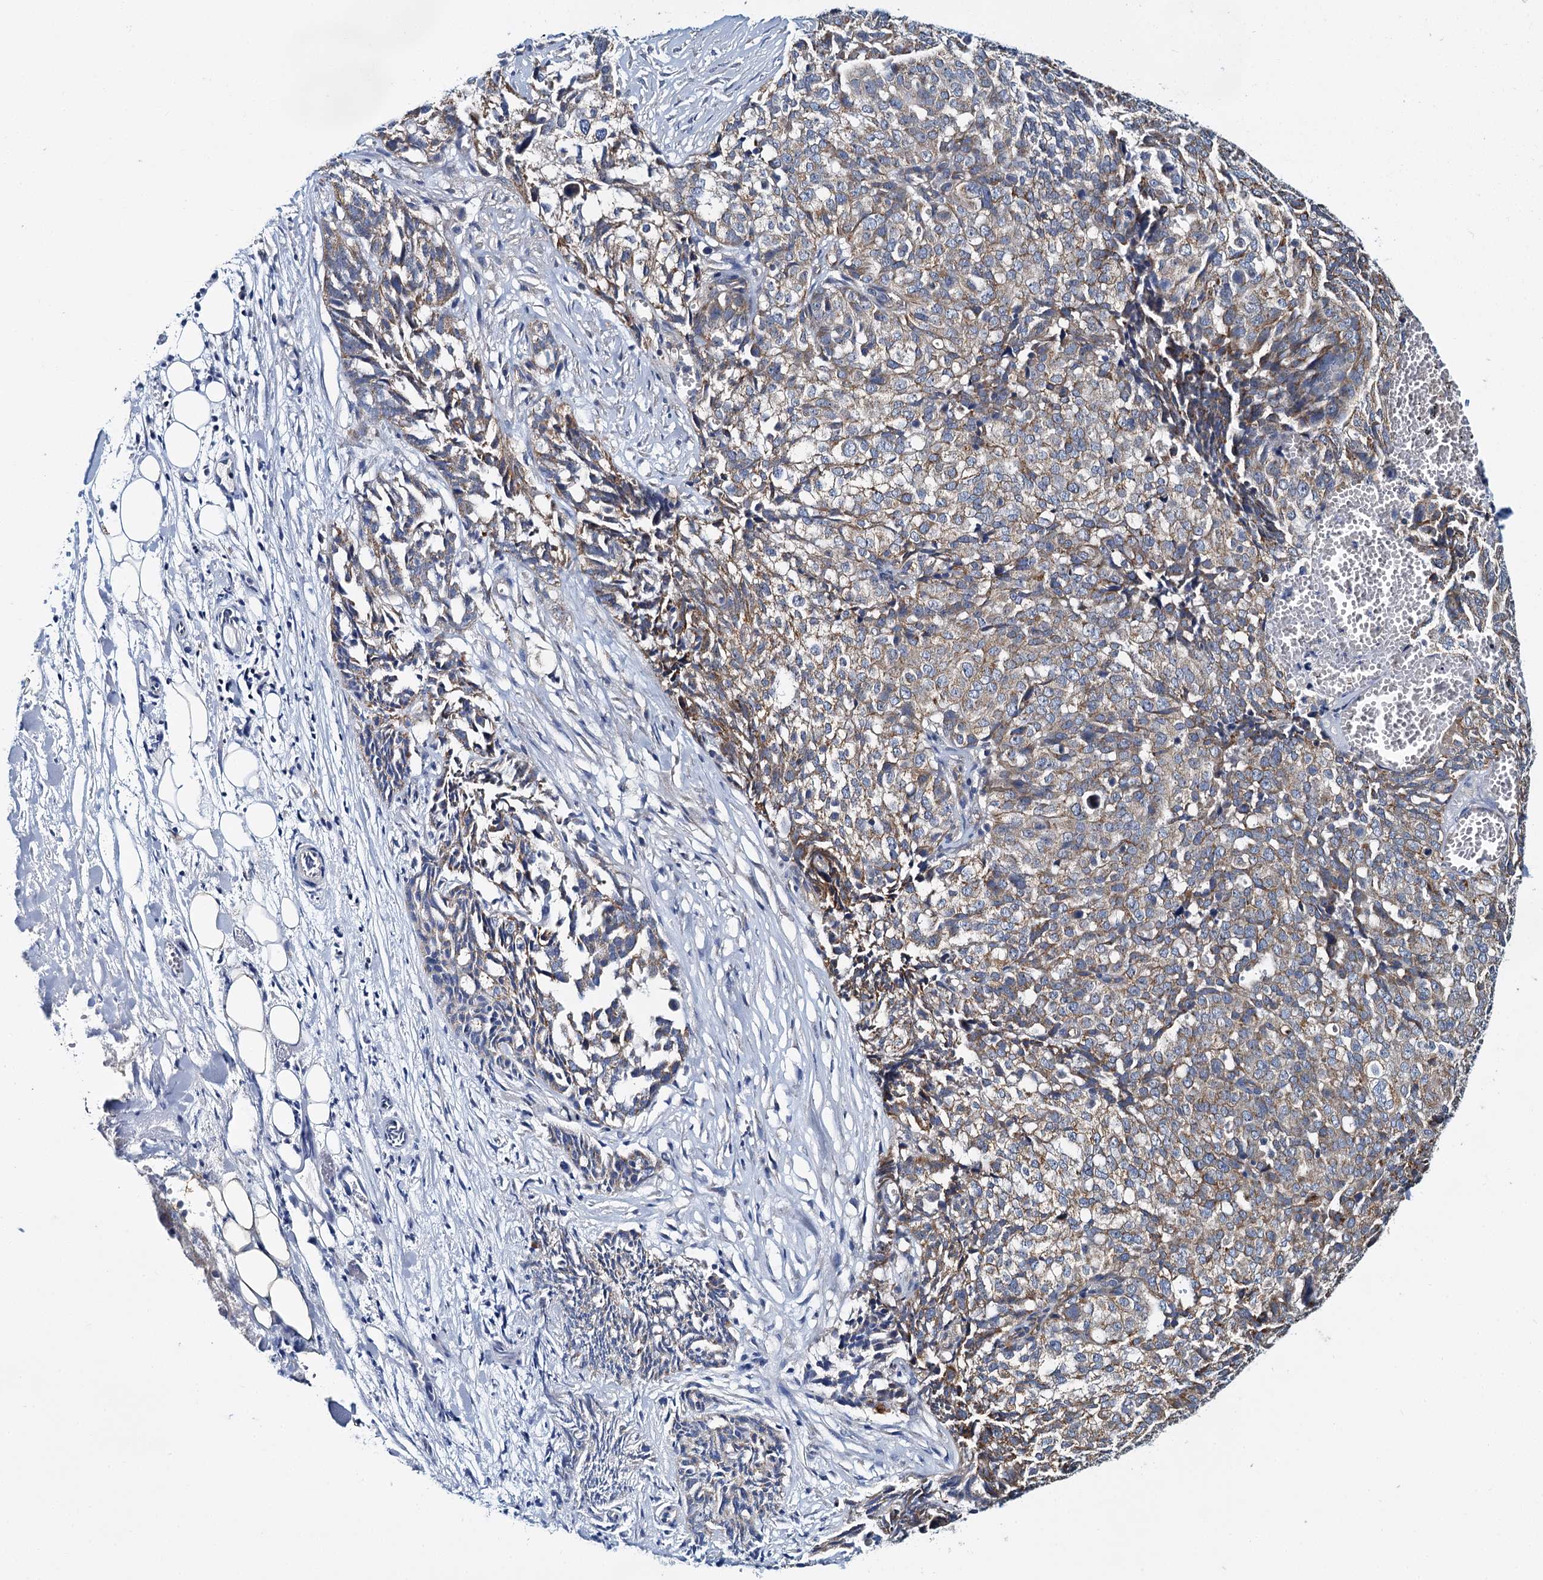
{"staining": {"intensity": "moderate", "quantity": ">75%", "location": "cytoplasmic/membranous"}, "tissue": "ovarian cancer", "cell_type": "Tumor cells", "image_type": "cancer", "snomed": [{"axis": "morphology", "description": "Cystadenocarcinoma, serous, NOS"}, {"axis": "topography", "description": "Soft tissue"}, {"axis": "topography", "description": "Ovary"}], "caption": "Serous cystadenocarcinoma (ovarian) tissue demonstrates moderate cytoplasmic/membranous positivity in approximately >75% of tumor cells, visualized by immunohistochemistry. Using DAB (brown) and hematoxylin (blue) stains, captured at high magnification using brightfield microscopy.", "gene": "CEP295", "patient": {"sex": "female", "age": 57}}